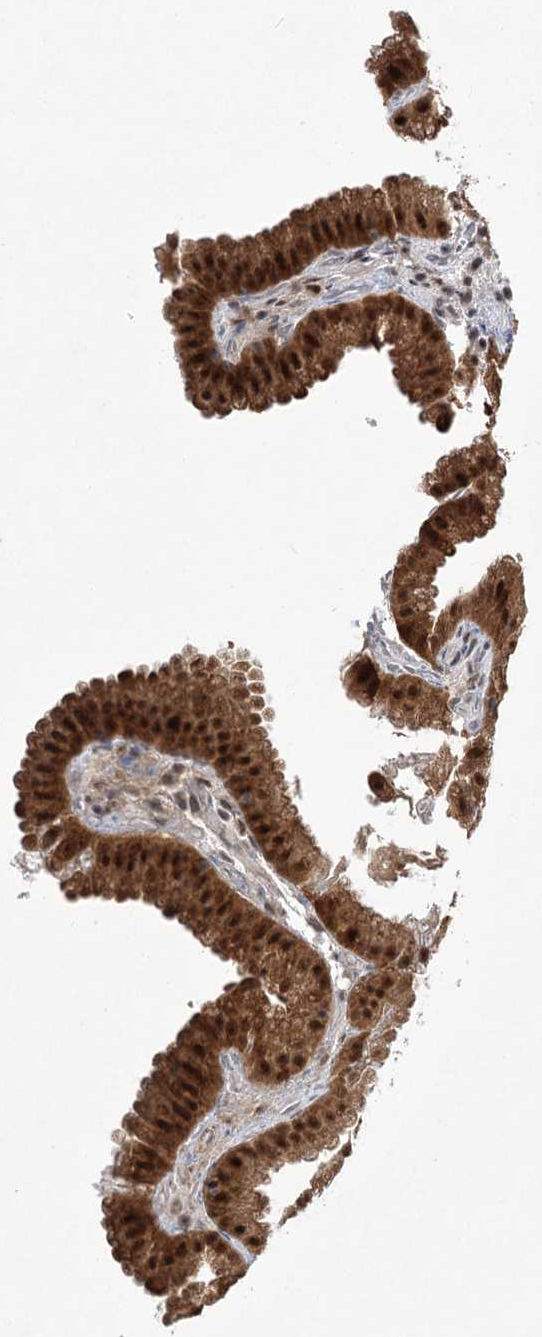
{"staining": {"intensity": "strong", "quantity": ">75%", "location": "cytoplasmic/membranous,nuclear"}, "tissue": "gallbladder", "cell_type": "Glandular cells", "image_type": "normal", "snomed": [{"axis": "morphology", "description": "Normal tissue, NOS"}, {"axis": "topography", "description": "Gallbladder"}], "caption": "Brown immunohistochemical staining in normal gallbladder demonstrates strong cytoplasmic/membranous,nuclear expression in about >75% of glandular cells.", "gene": "ZCCHC8", "patient": {"sex": "female", "age": 30}}